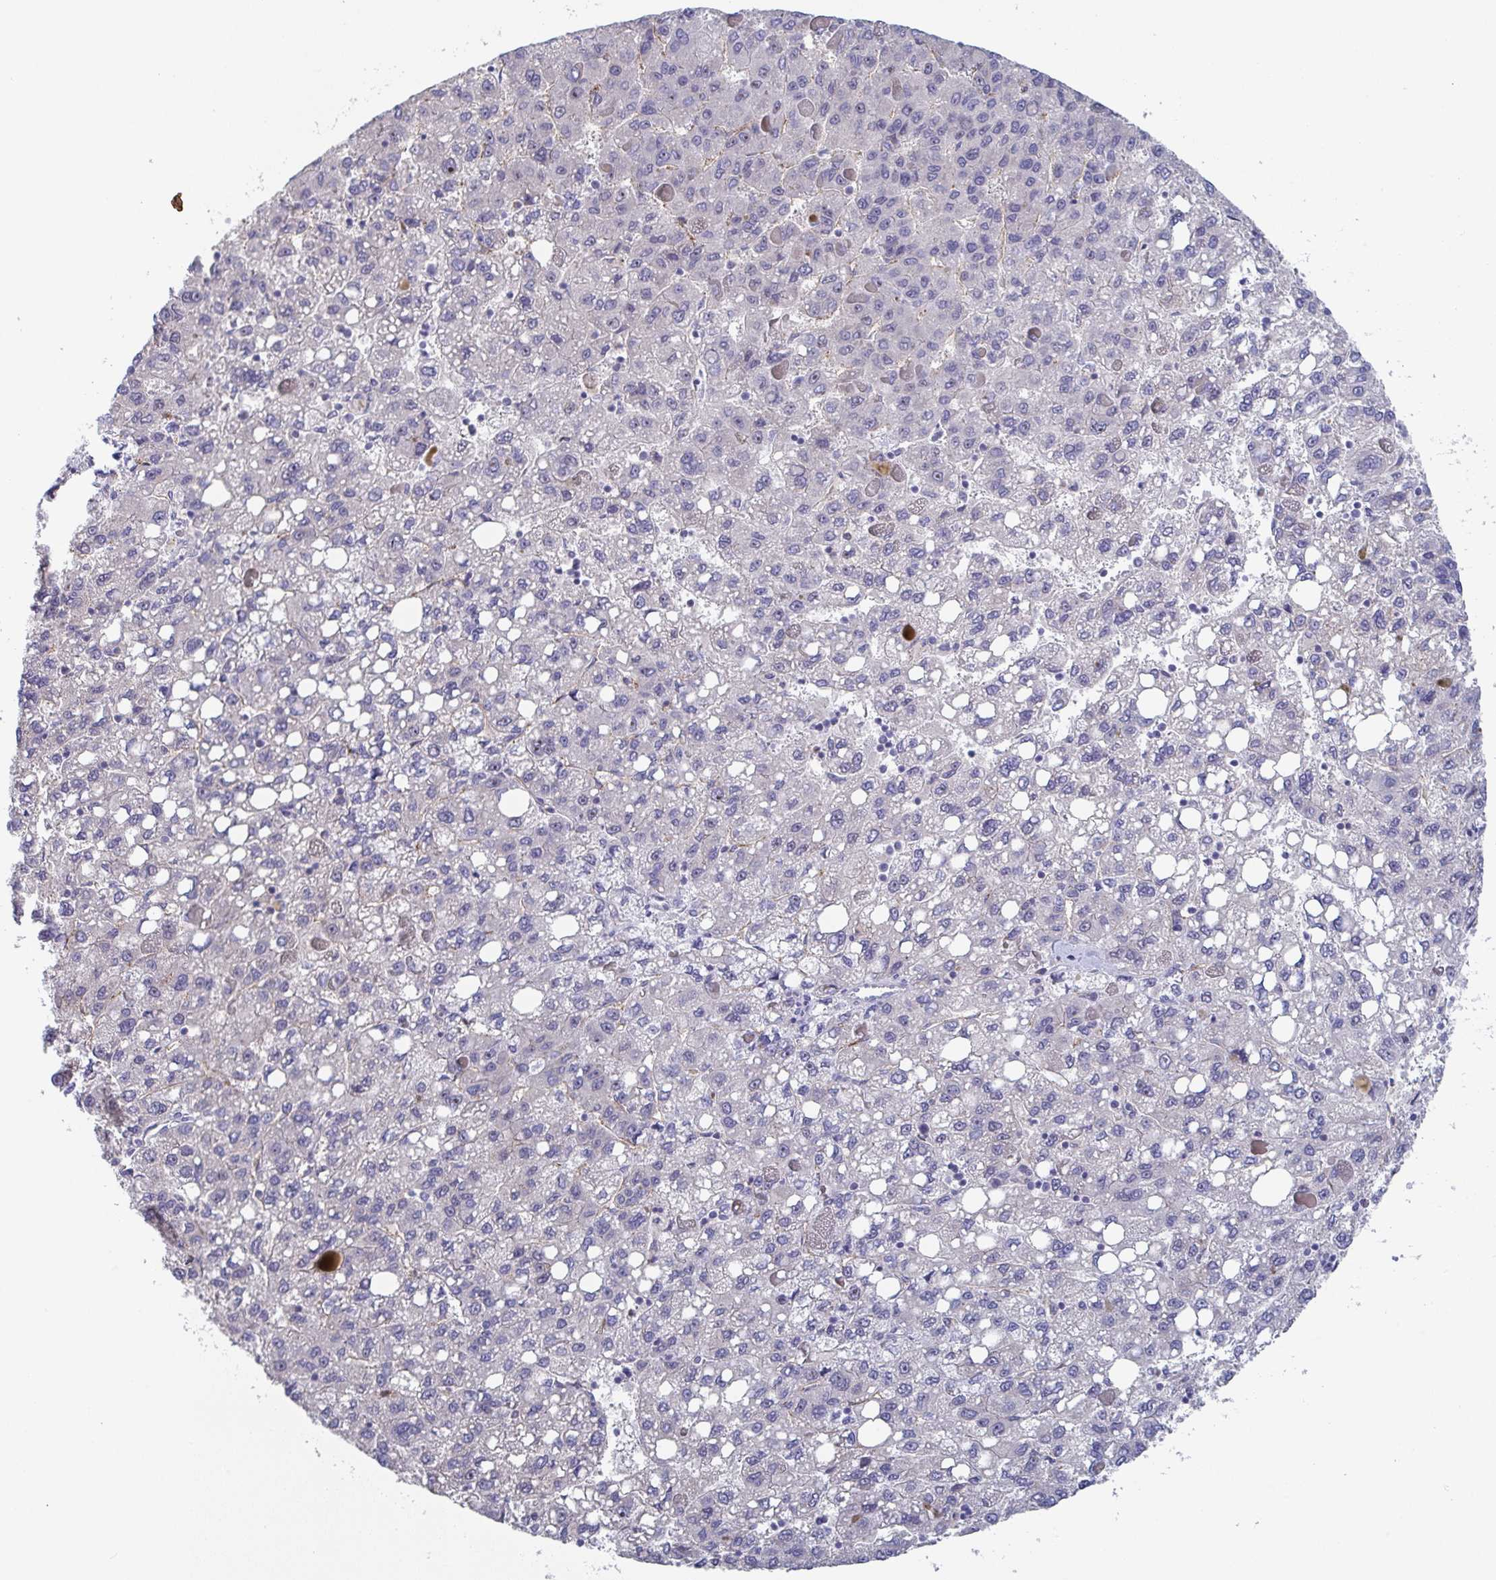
{"staining": {"intensity": "negative", "quantity": "none", "location": "none"}, "tissue": "liver cancer", "cell_type": "Tumor cells", "image_type": "cancer", "snomed": [{"axis": "morphology", "description": "Carcinoma, Hepatocellular, NOS"}, {"axis": "topography", "description": "Liver"}], "caption": "Tumor cells are negative for protein expression in human liver cancer (hepatocellular carcinoma).", "gene": "ST14", "patient": {"sex": "female", "age": 82}}